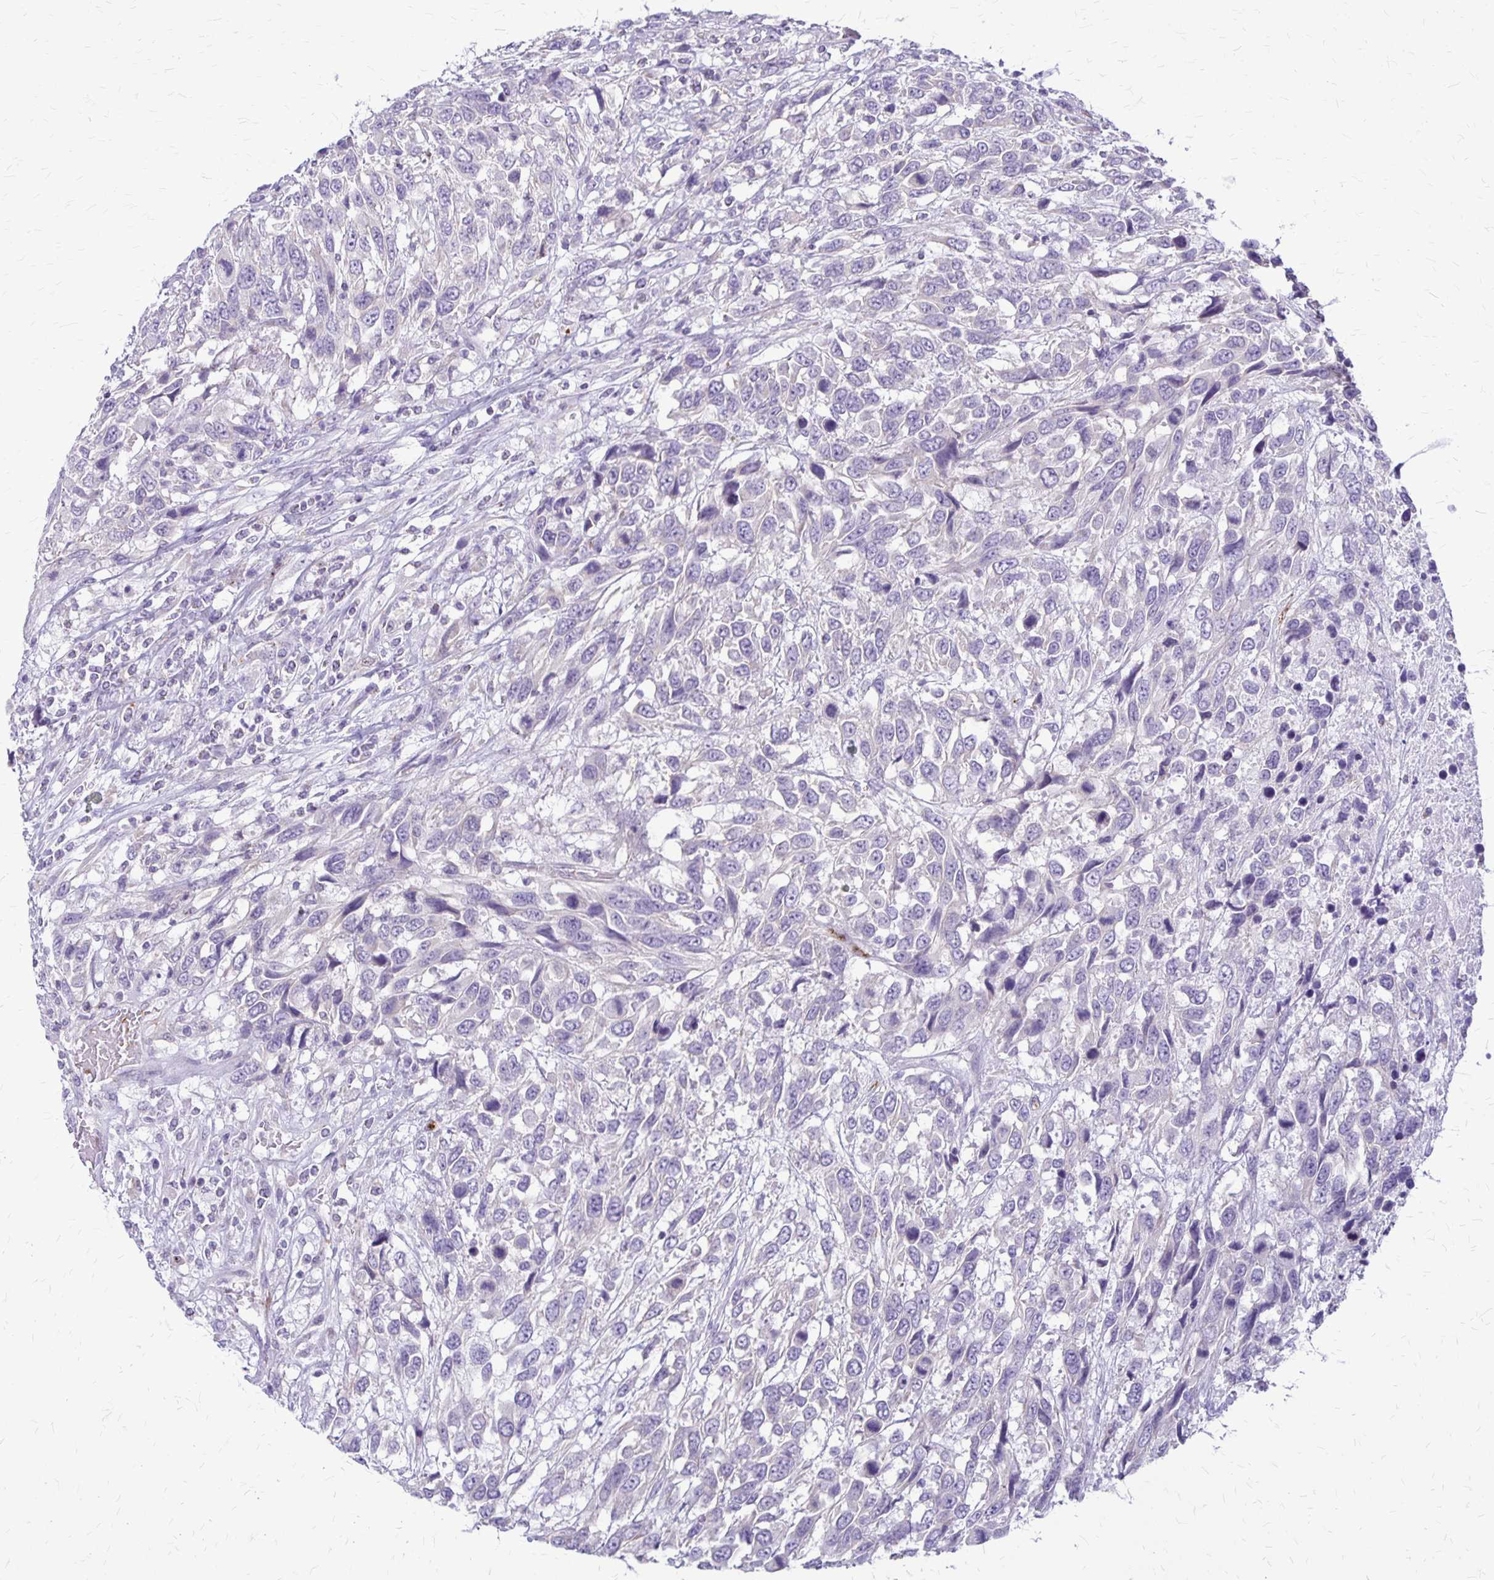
{"staining": {"intensity": "negative", "quantity": "none", "location": "none"}, "tissue": "urothelial cancer", "cell_type": "Tumor cells", "image_type": "cancer", "snomed": [{"axis": "morphology", "description": "Urothelial carcinoma, High grade"}, {"axis": "topography", "description": "Urinary bladder"}], "caption": "Urothelial carcinoma (high-grade) stained for a protein using immunohistochemistry shows no staining tumor cells.", "gene": "GP9", "patient": {"sex": "female", "age": 70}}